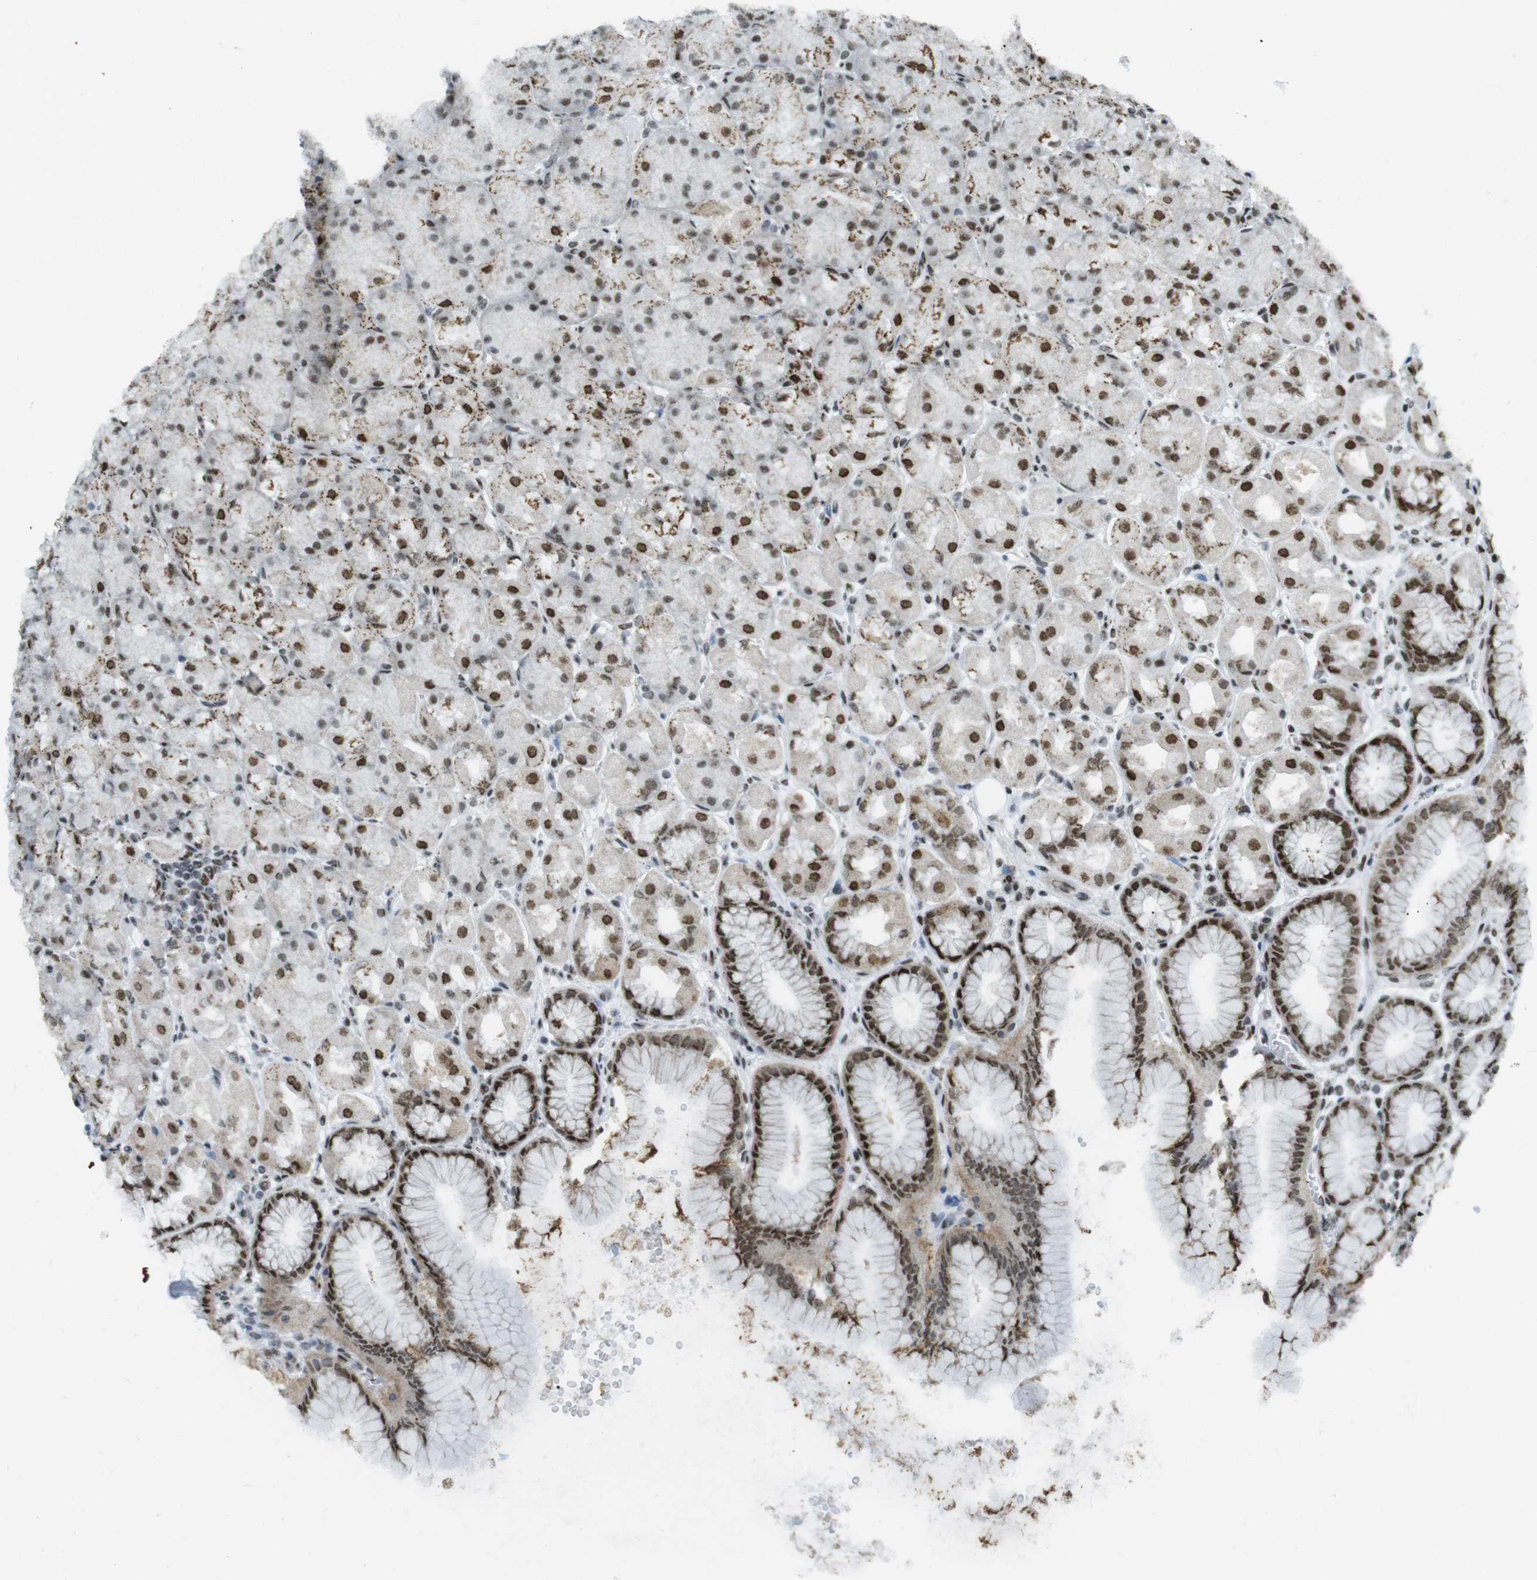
{"staining": {"intensity": "strong", "quantity": ">75%", "location": "cytoplasmic/membranous,nuclear"}, "tissue": "stomach", "cell_type": "Glandular cells", "image_type": "normal", "snomed": [{"axis": "morphology", "description": "Normal tissue, NOS"}, {"axis": "topography", "description": "Stomach, upper"}], "caption": "Immunohistochemistry (IHC) of unremarkable stomach exhibits high levels of strong cytoplasmic/membranous,nuclear positivity in approximately >75% of glandular cells. The protein of interest is shown in brown color, while the nuclei are stained blue.", "gene": "ARID1A", "patient": {"sex": "female", "age": 56}}